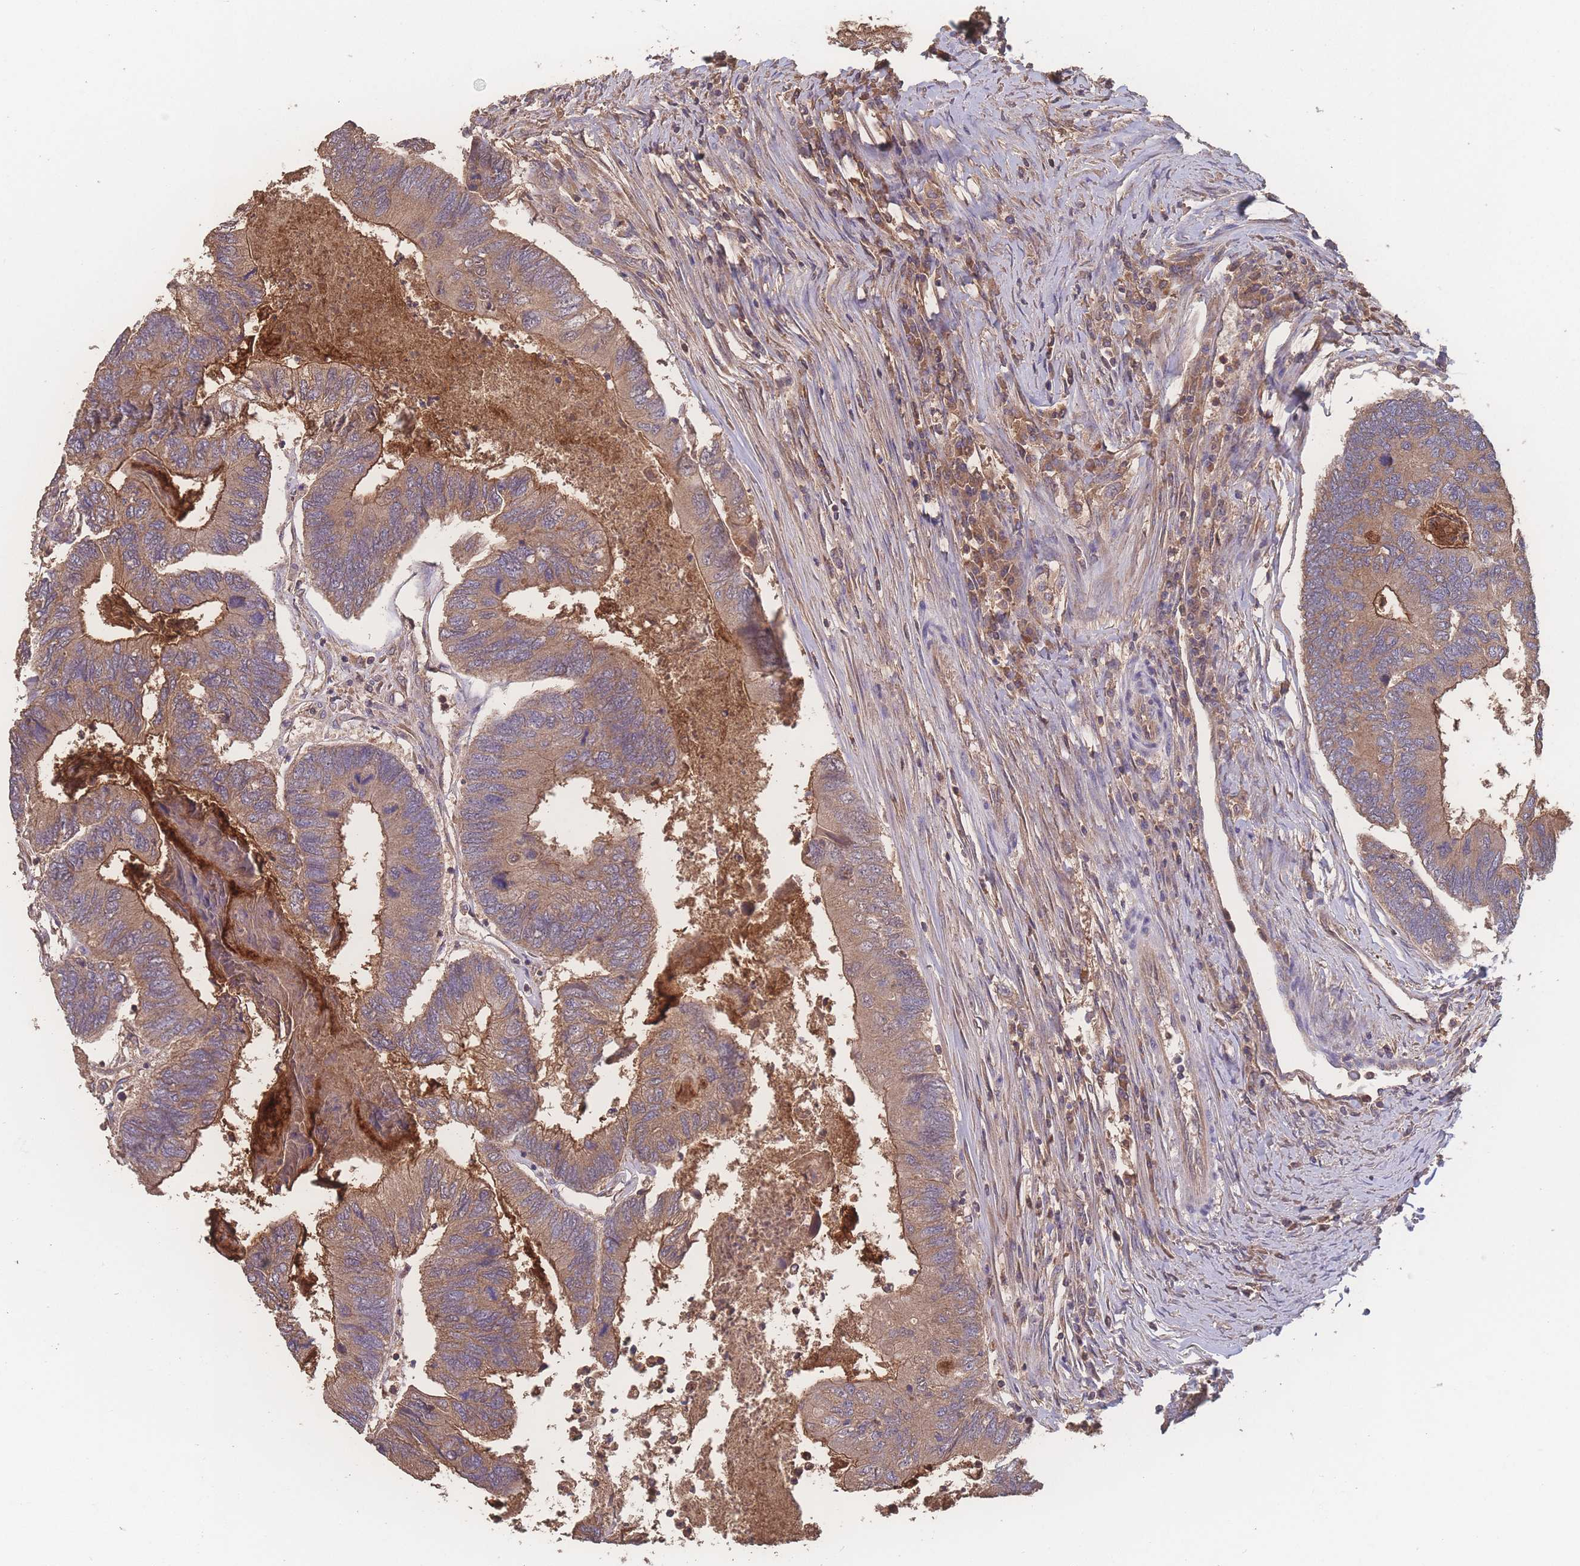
{"staining": {"intensity": "moderate", "quantity": ">75%", "location": "cytoplasmic/membranous"}, "tissue": "colorectal cancer", "cell_type": "Tumor cells", "image_type": "cancer", "snomed": [{"axis": "morphology", "description": "Adenocarcinoma, NOS"}, {"axis": "topography", "description": "Colon"}], "caption": "Brown immunohistochemical staining in human colorectal adenocarcinoma shows moderate cytoplasmic/membranous expression in about >75% of tumor cells.", "gene": "ATXN10", "patient": {"sex": "female", "age": 67}}